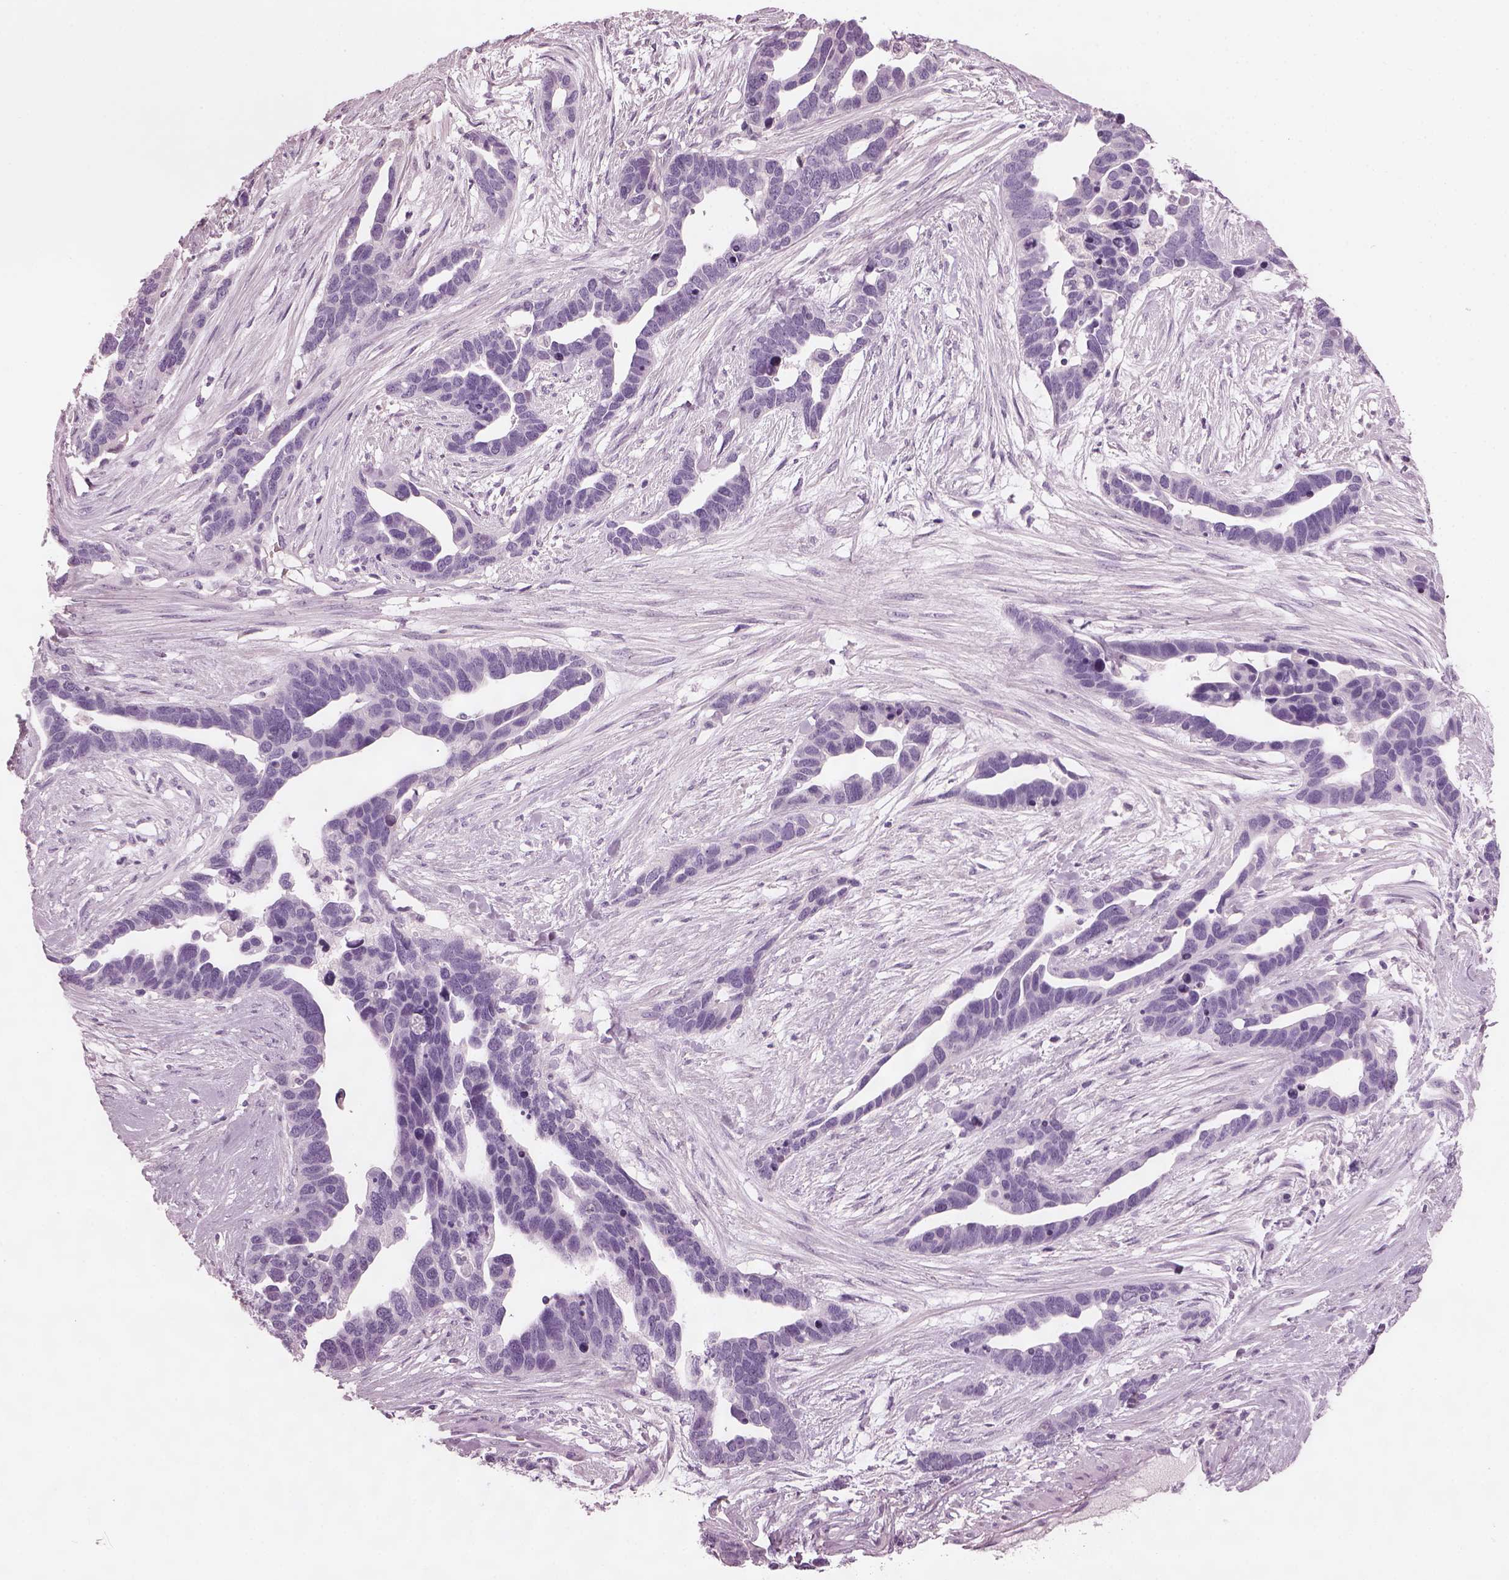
{"staining": {"intensity": "negative", "quantity": "none", "location": "none"}, "tissue": "ovarian cancer", "cell_type": "Tumor cells", "image_type": "cancer", "snomed": [{"axis": "morphology", "description": "Cystadenocarcinoma, serous, NOS"}, {"axis": "topography", "description": "Ovary"}], "caption": "Immunohistochemistry of ovarian cancer reveals no staining in tumor cells.", "gene": "PACRG", "patient": {"sex": "female", "age": 54}}